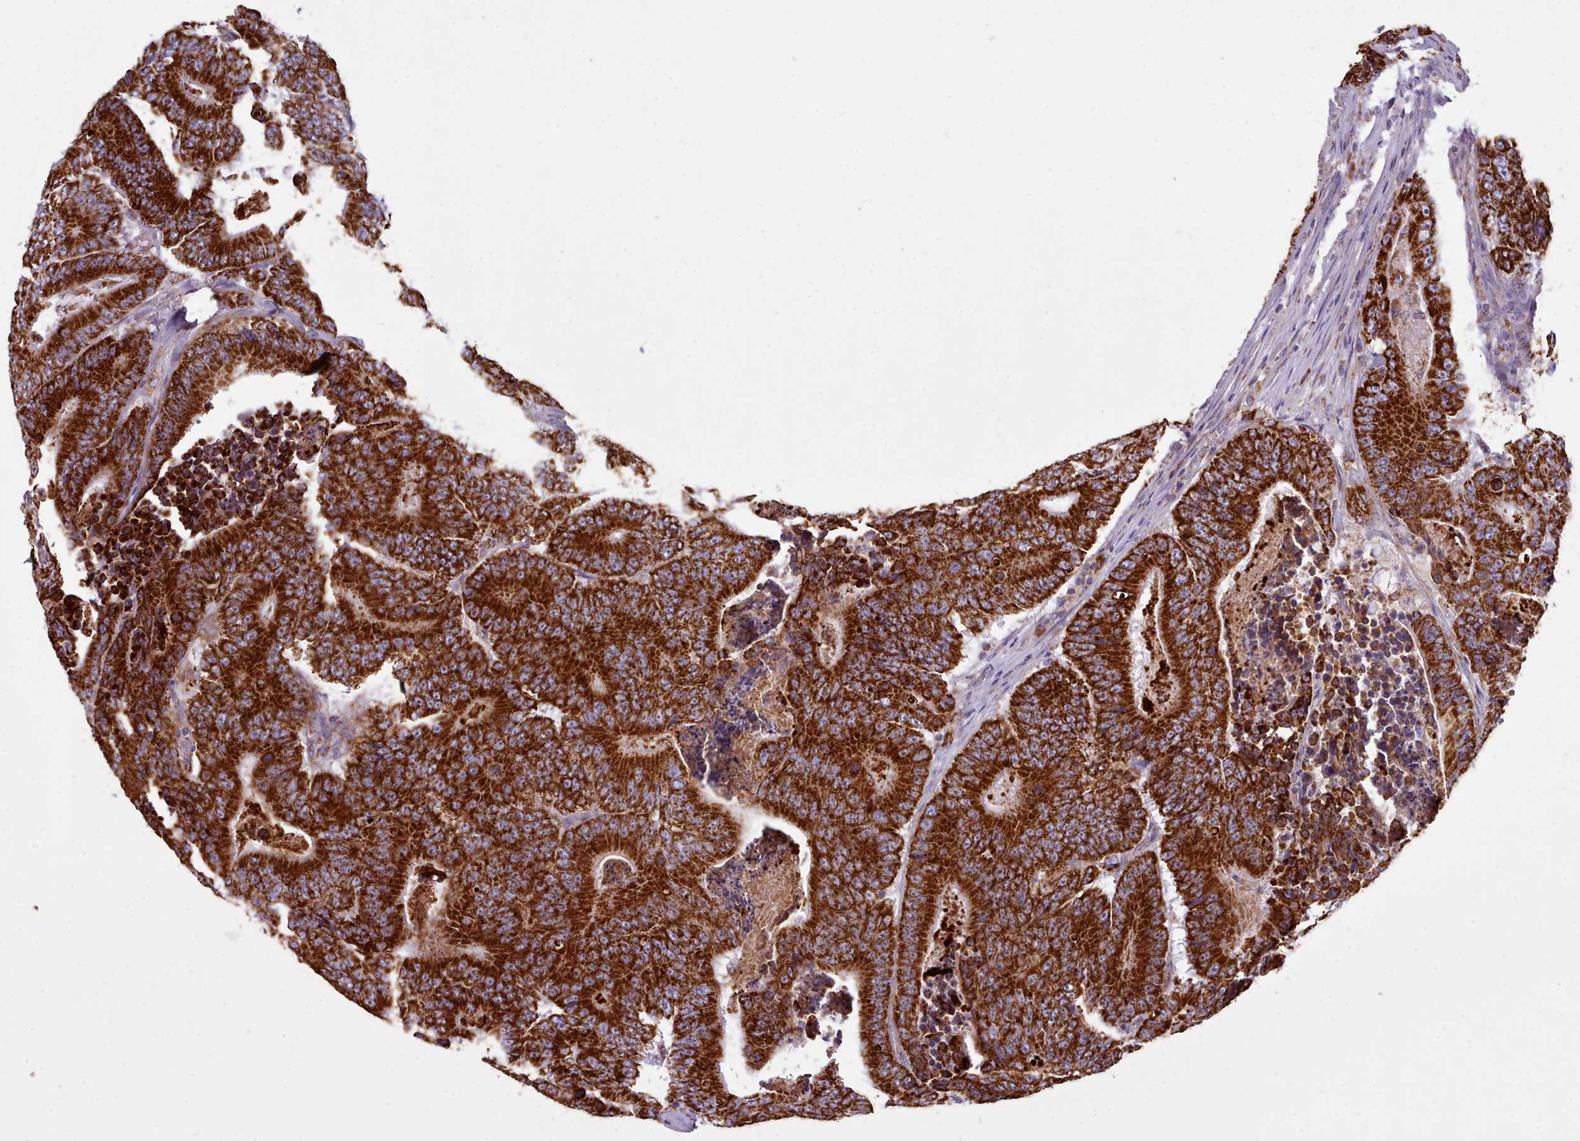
{"staining": {"intensity": "strong", "quantity": ">75%", "location": "cytoplasmic/membranous"}, "tissue": "colorectal cancer", "cell_type": "Tumor cells", "image_type": "cancer", "snomed": [{"axis": "morphology", "description": "Adenocarcinoma, NOS"}, {"axis": "topography", "description": "Colon"}], "caption": "Protein expression analysis of human colorectal cancer reveals strong cytoplasmic/membranous positivity in approximately >75% of tumor cells.", "gene": "SRP54", "patient": {"sex": "male", "age": 83}}